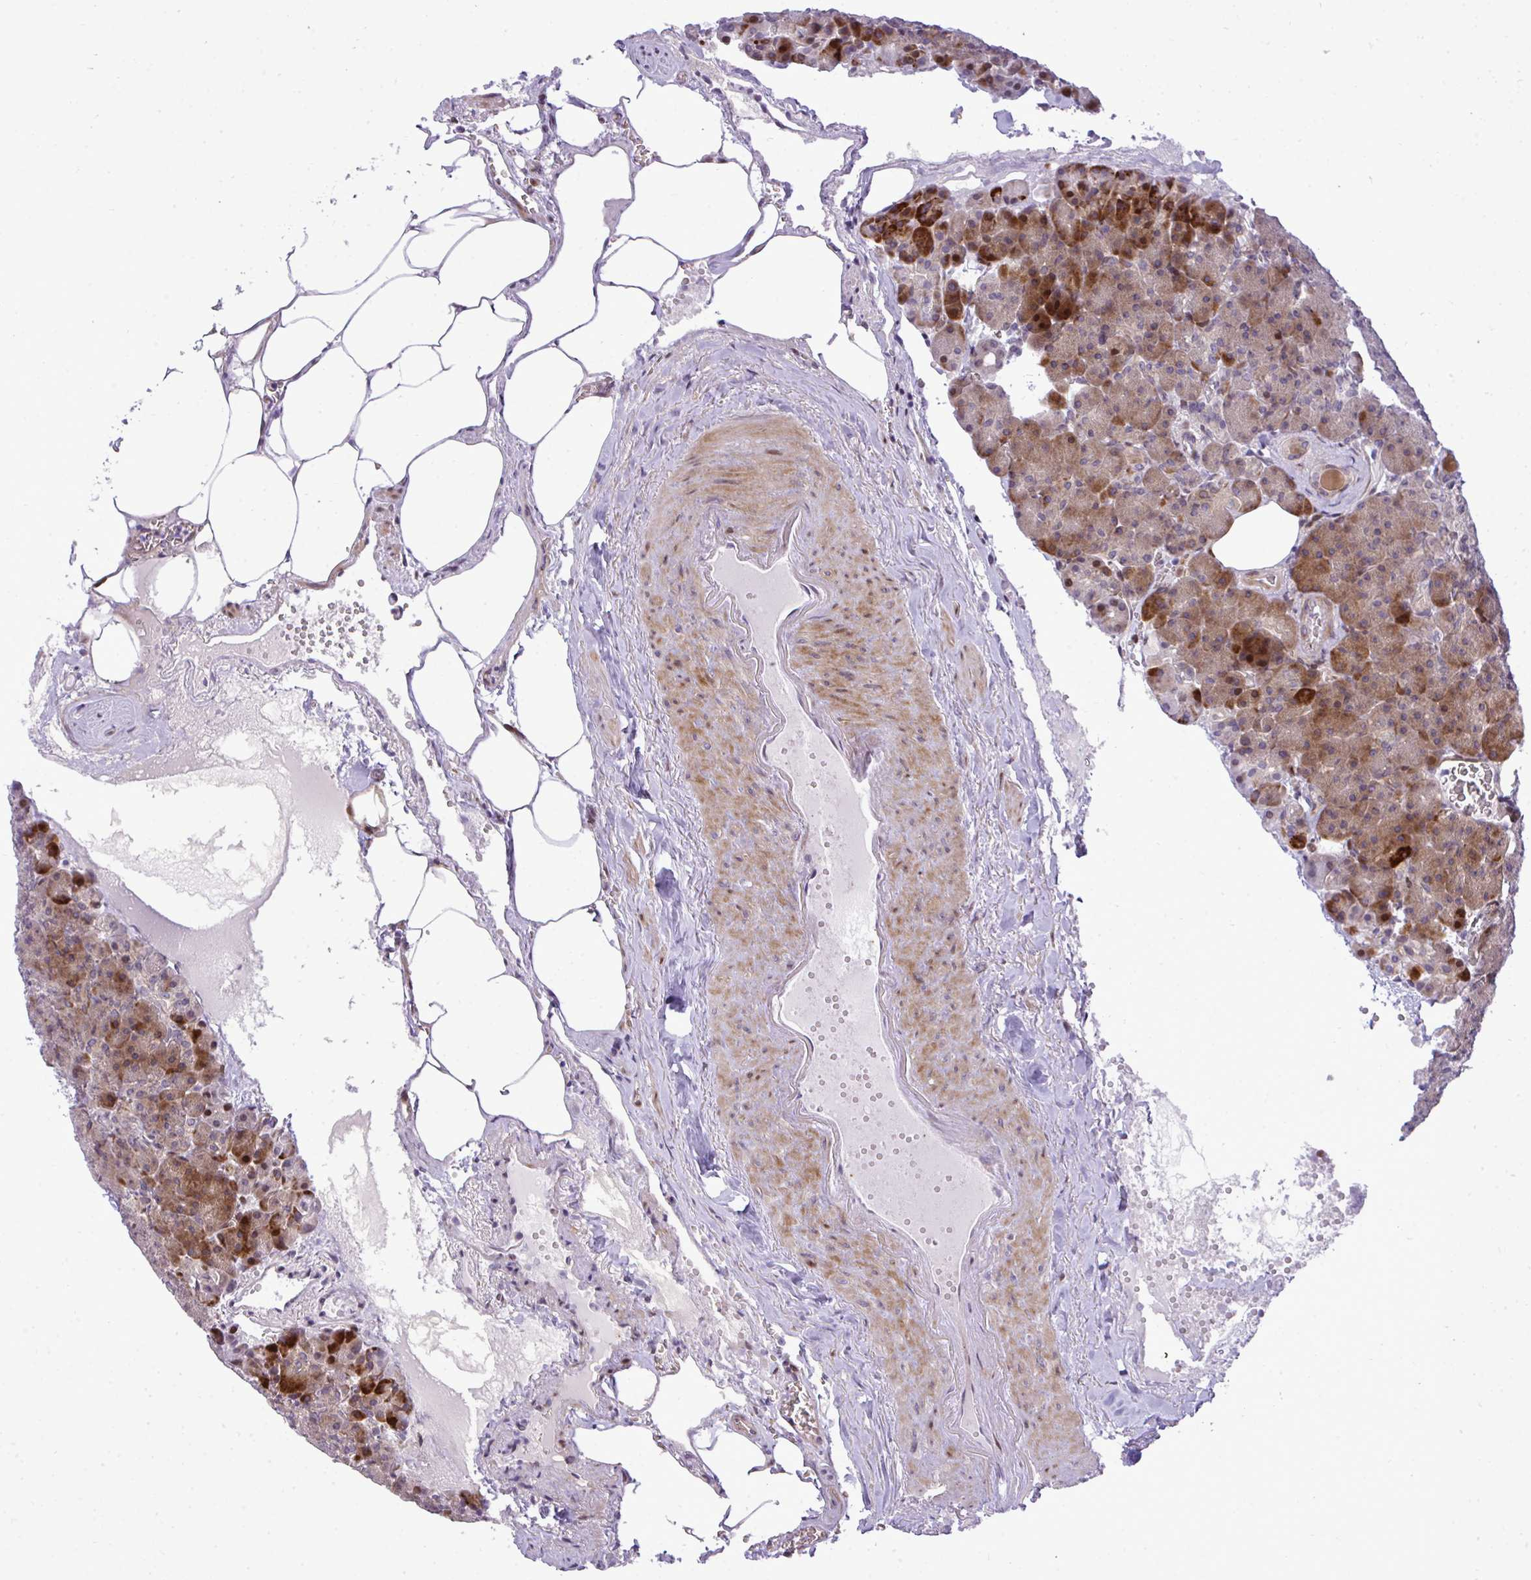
{"staining": {"intensity": "strong", "quantity": "25%-75%", "location": "cytoplasmic/membranous,nuclear"}, "tissue": "pancreas", "cell_type": "Exocrine glandular cells", "image_type": "normal", "snomed": [{"axis": "morphology", "description": "Normal tissue, NOS"}, {"axis": "topography", "description": "Pancreas"}], "caption": "Pancreas stained with immunohistochemistry (IHC) displays strong cytoplasmic/membranous,nuclear positivity in about 25%-75% of exocrine glandular cells.", "gene": "CASTOR2", "patient": {"sex": "female", "age": 74}}